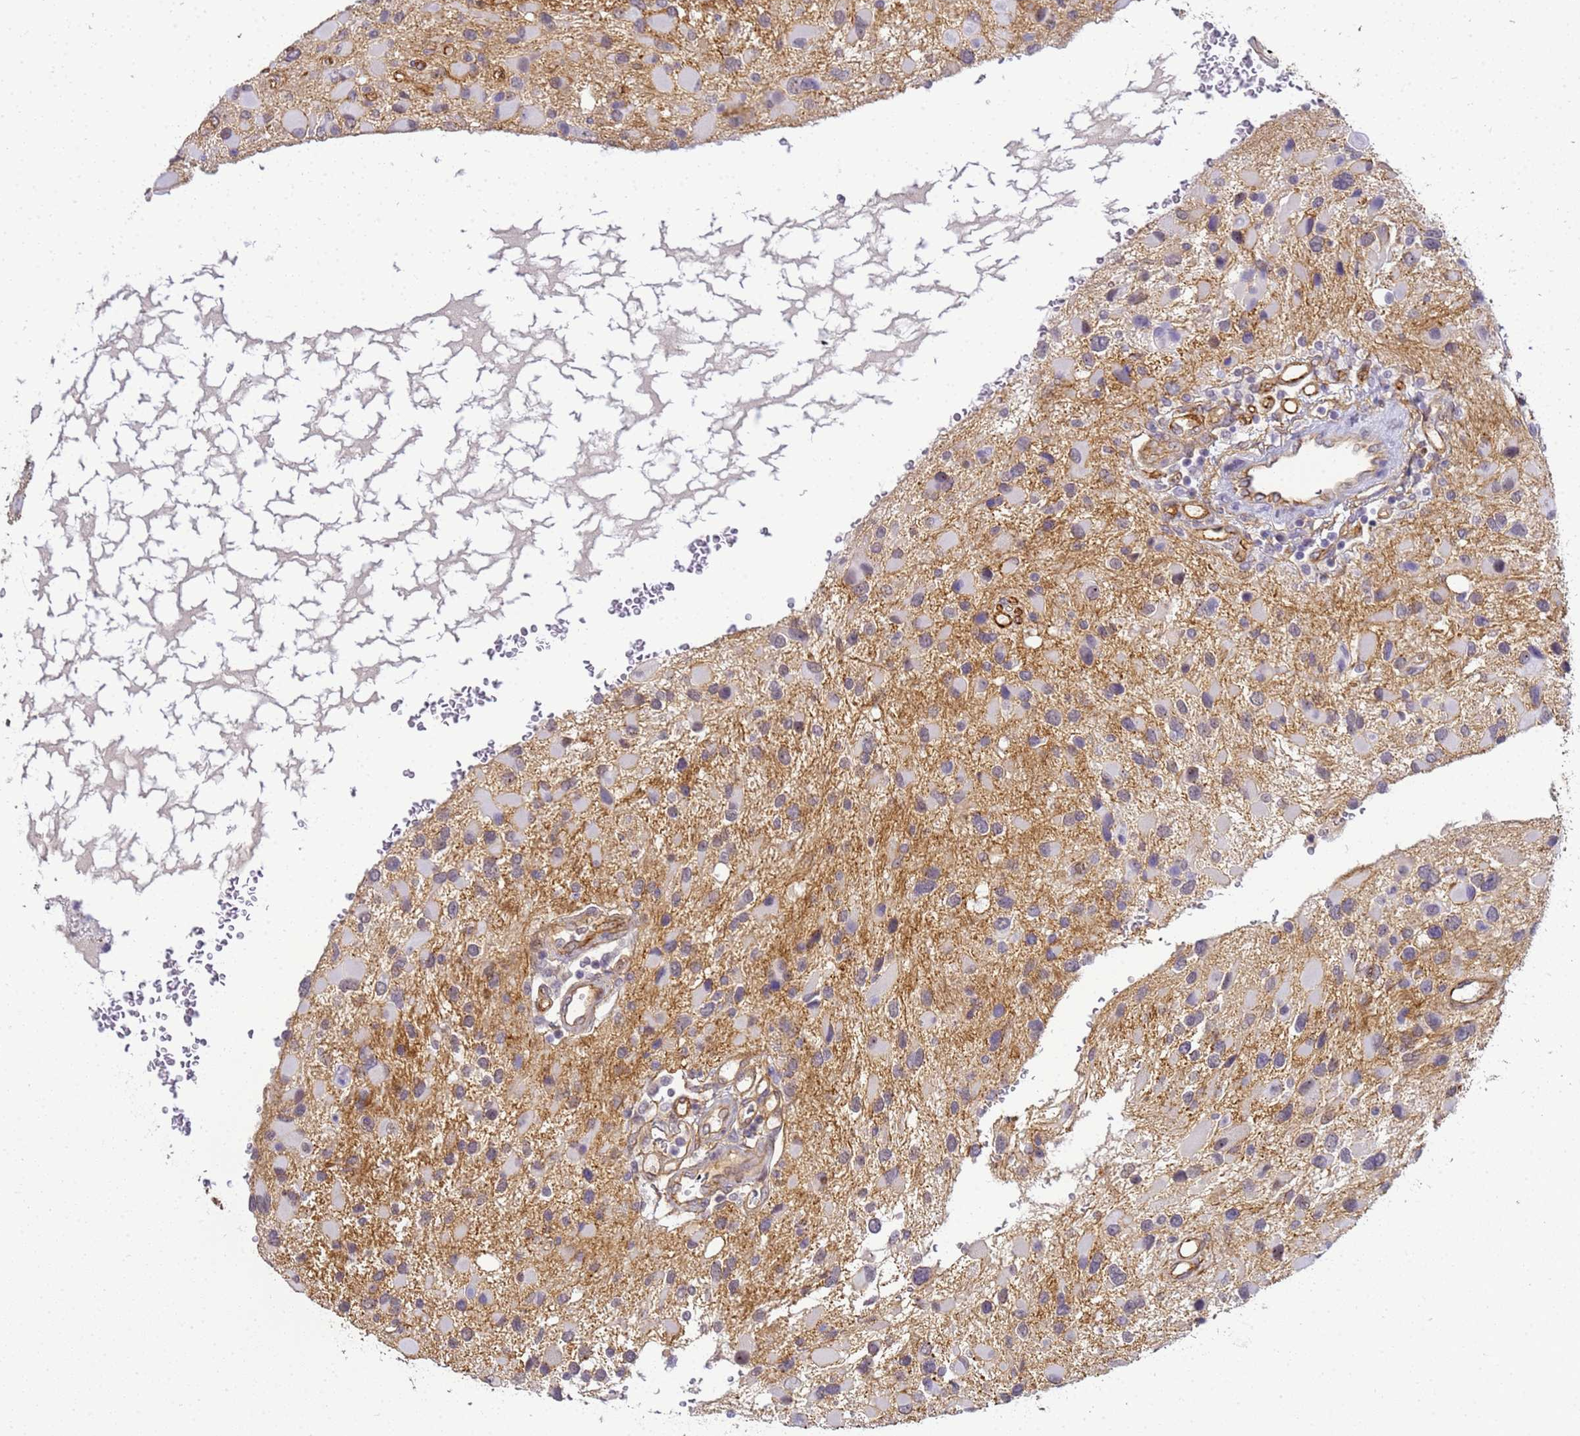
{"staining": {"intensity": "negative", "quantity": "none", "location": "none"}, "tissue": "glioma", "cell_type": "Tumor cells", "image_type": "cancer", "snomed": [{"axis": "morphology", "description": "Glioma, malignant, High grade"}, {"axis": "topography", "description": "Brain"}], "caption": "Immunohistochemistry micrograph of neoplastic tissue: glioma stained with DAB (3,3'-diaminobenzidine) shows no significant protein expression in tumor cells.", "gene": "GON4L", "patient": {"sex": "male", "age": 53}}